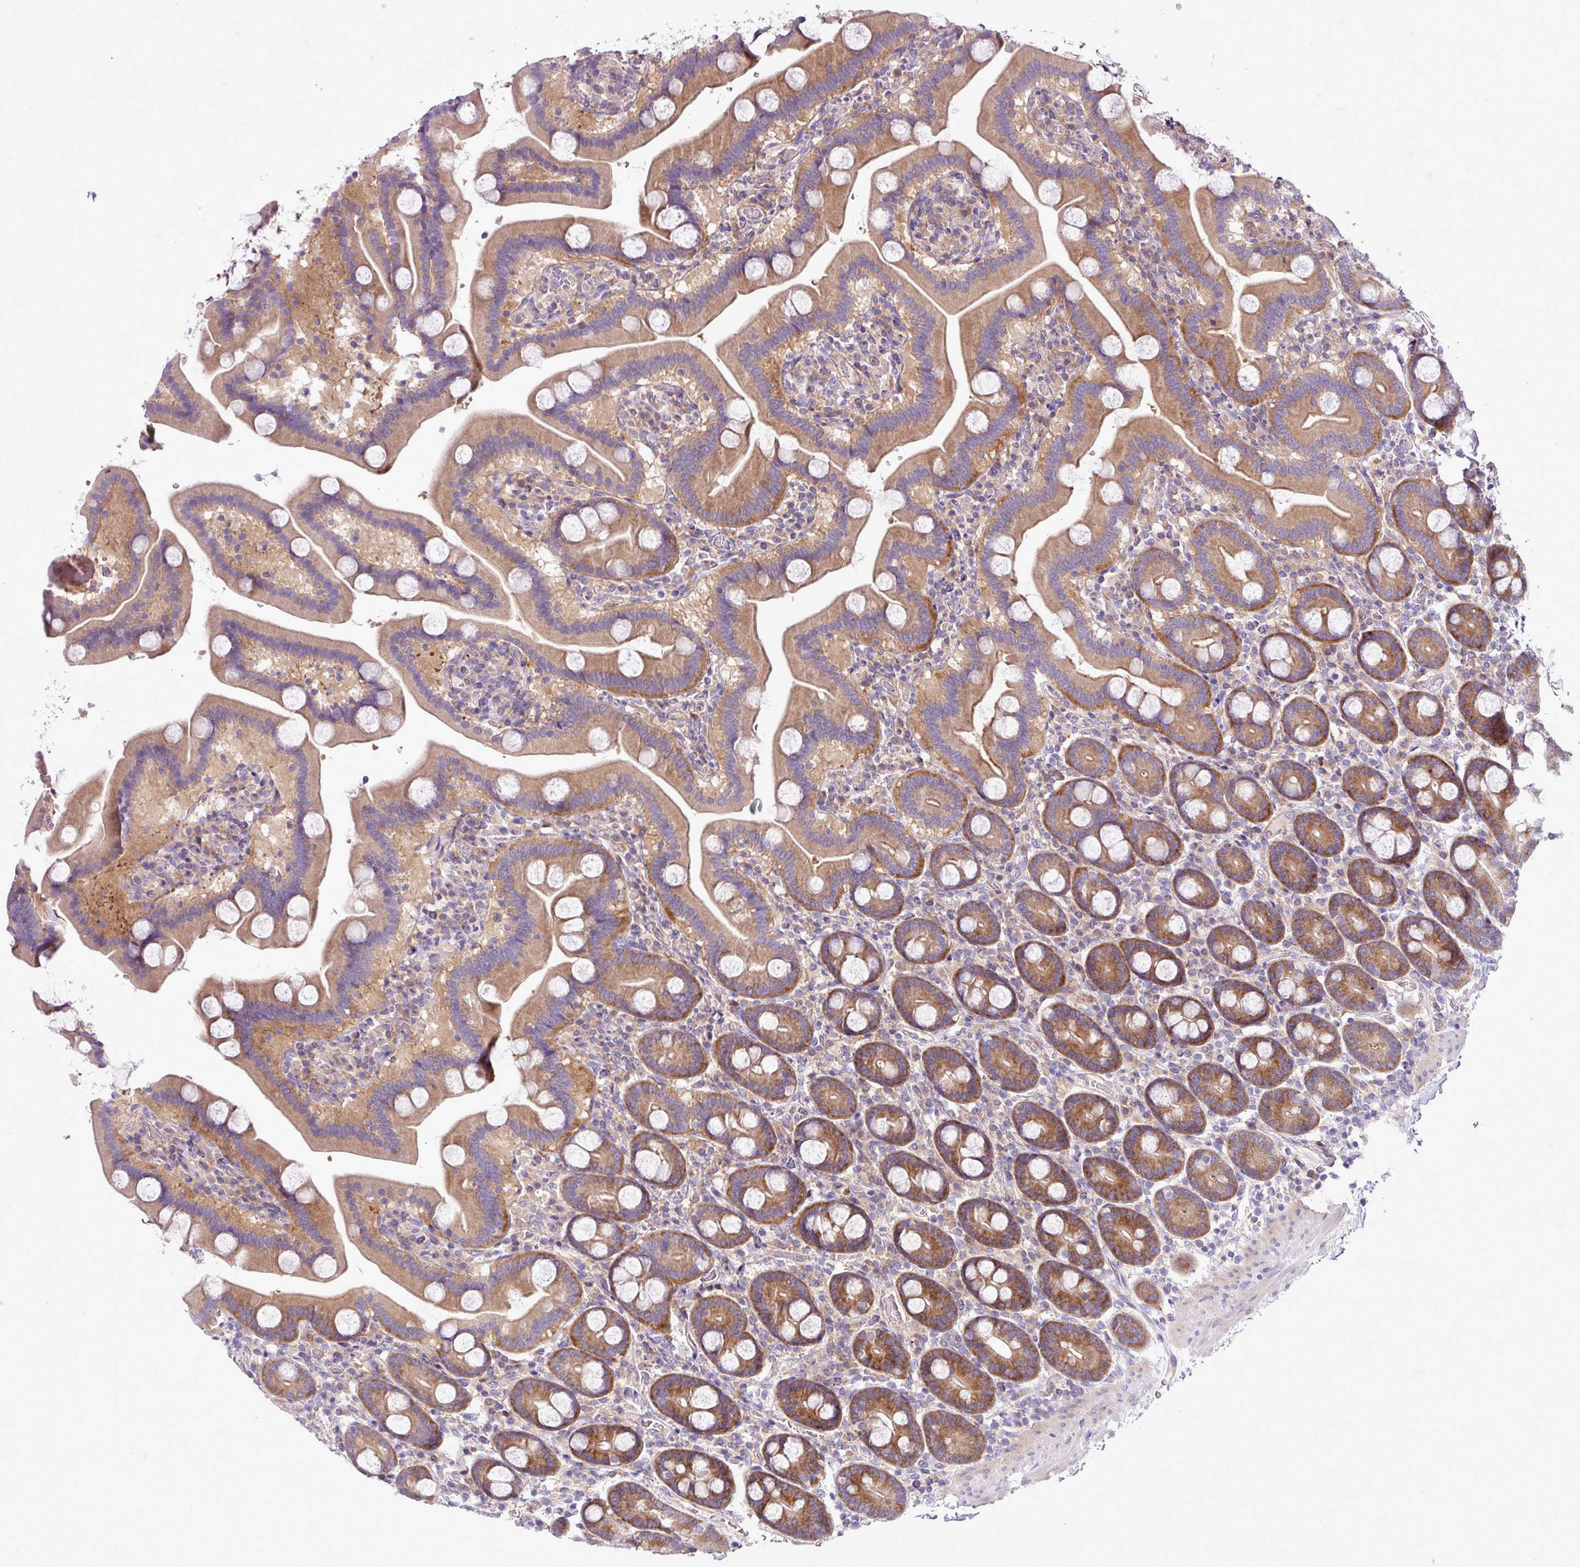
{"staining": {"intensity": "strong", "quantity": ">75%", "location": "cytoplasmic/membranous"}, "tissue": "duodenum", "cell_type": "Glandular cells", "image_type": "normal", "snomed": [{"axis": "morphology", "description": "Normal tissue, NOS"}, {"axis": "topography", "description": "Duodenum"}], "caption": "Immunohistochemistry (IHC) (DAB (3,3'-diaminobenzidine)) staining of normal duodenum reveals strong cytoplasmic/membranous protein expression in about >75% of glandular cells. Immunohistochemistry stains the protein in brown and the nuclei are stained blue.", "gene": "MROH2A", "patient": {"sex": "male", "age": 55}}